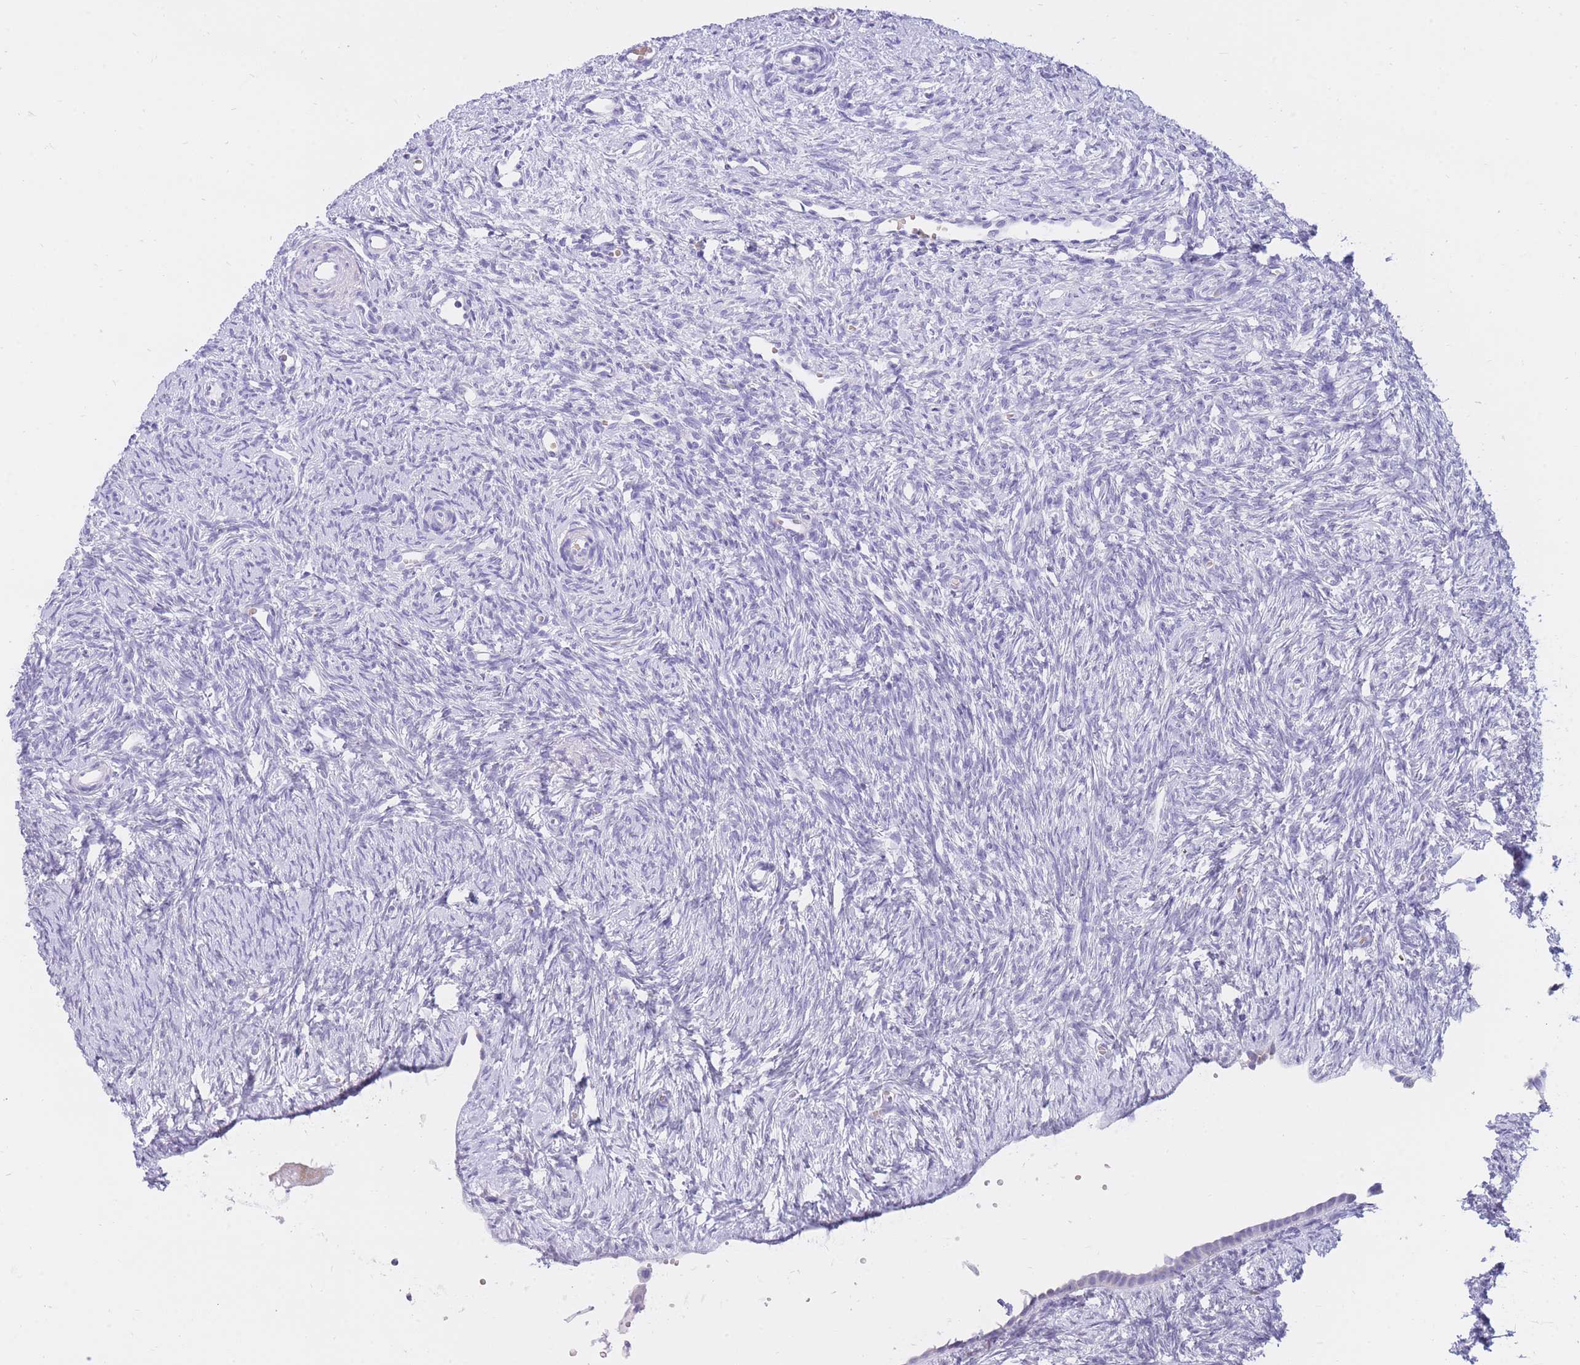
{"staining": {"intensity": "negative", "quantity": "none", "location": "none"}, "tissue": "ovary", "cell_type": "Ovarian stroma cells", "image_type": "normal", "snomed": [{"axis": "morphology", "description": "Normal tissue, NOS"}, {"axis": "topography", "description": "Ovary"}], "caption": "High power microscopy micrograph of an immunohistochemistry image of normal ovary, revealing no significant positivity in ovarian stroma cells. The staining is performed using DAB (3,3'-diaminobenzidine) brown chromogen with nuclei counter-stained in using hematoxylin.", "gene": "SSUH2", "patient": {"sex": "female", "age": 51}}